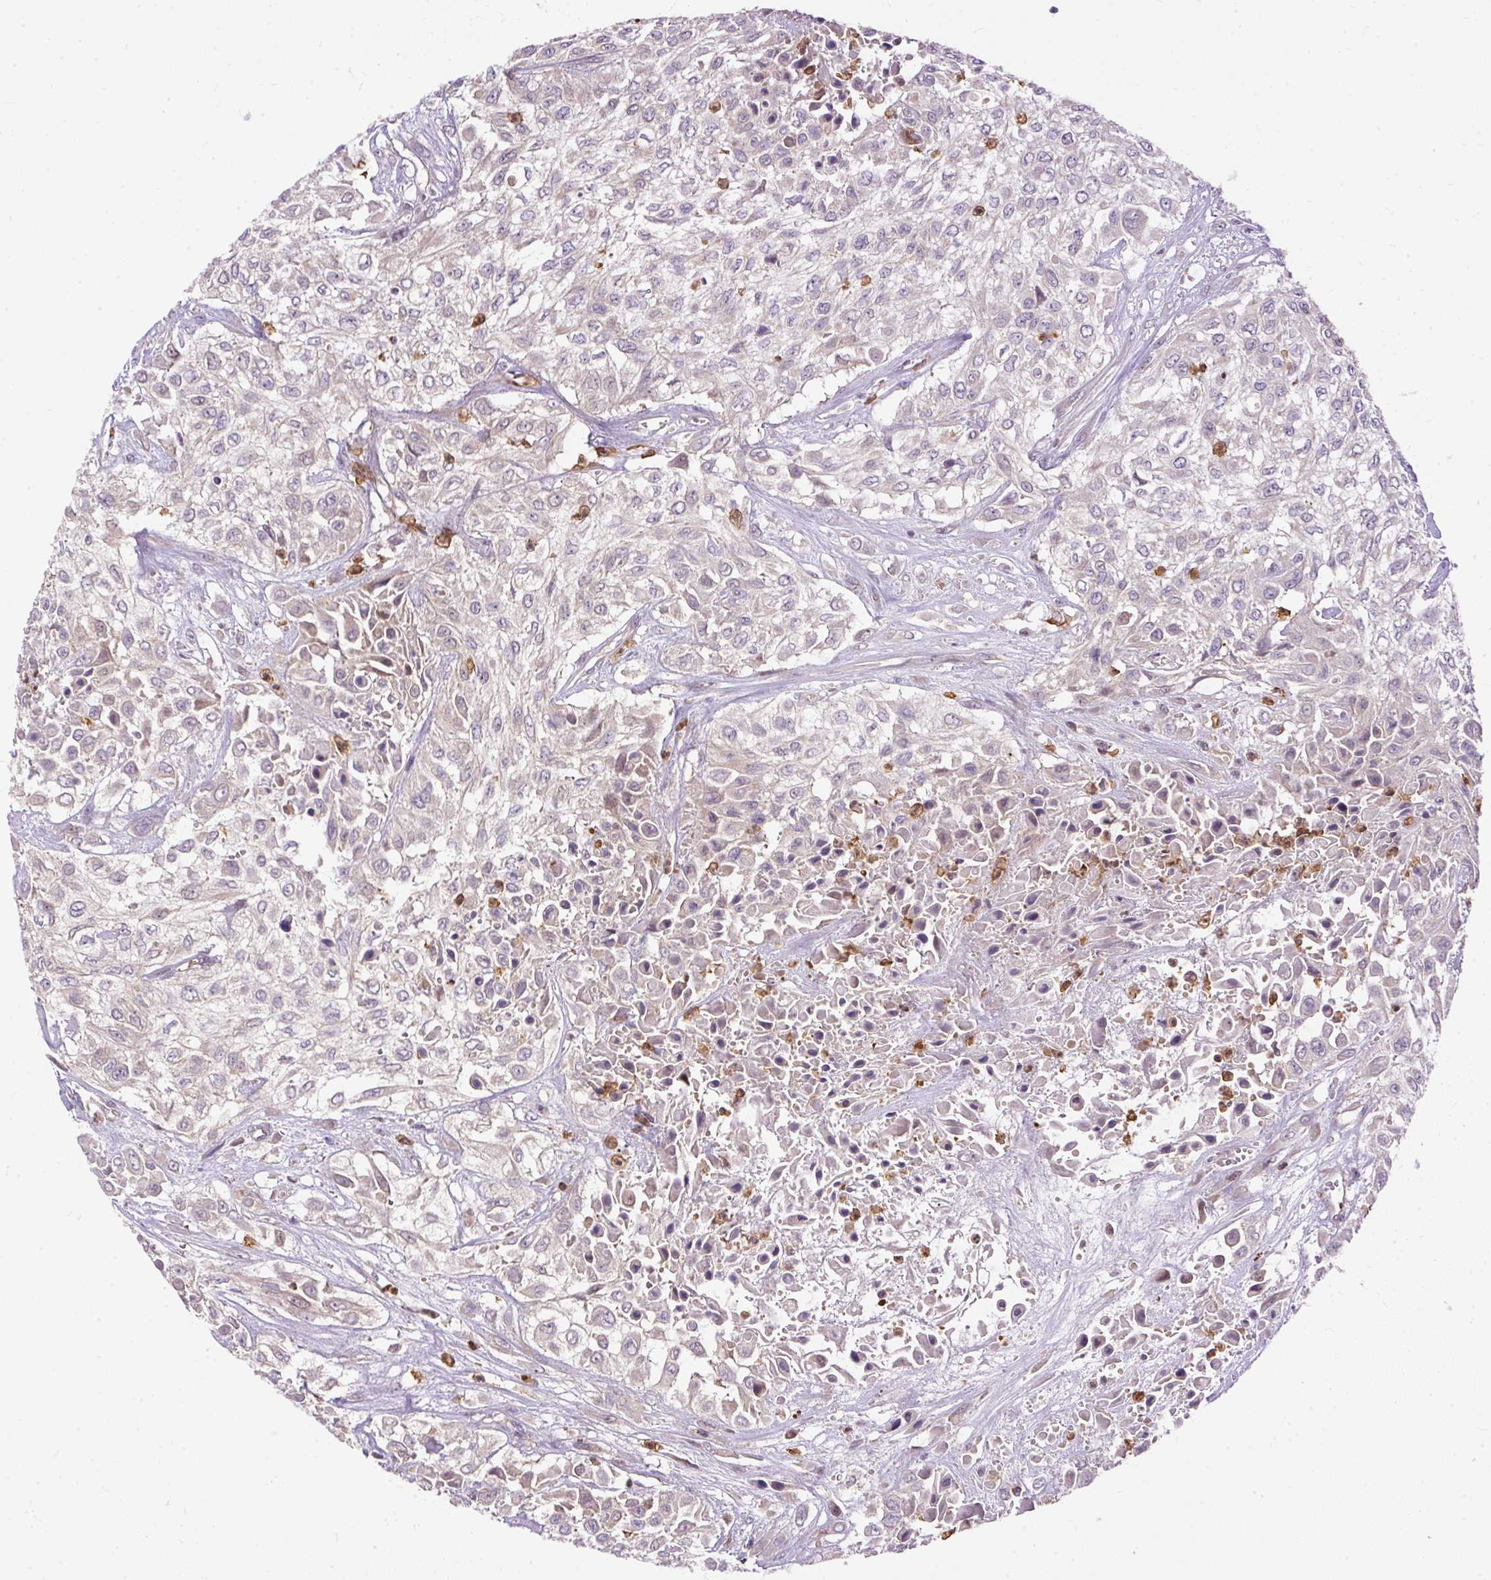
{"staining": {"intensity": "negative", "quantity": "none", "location": "none"}, "tissue": "urothelial cancer", "cell_type": "Tumor cells", "image_type": "cancer", "snomed": [{"axis": "morphology", "description": "Urothelial carcinoma, High grade"}, {"axis": "topography", "description": "Urinary bladder"}], "caption": "Histopathology image shows no protein positivity in tumor cells of urothelial cancer tissue.", "gene": "CTTNBP2", "patient": {"sex": "male", "age": 57}}